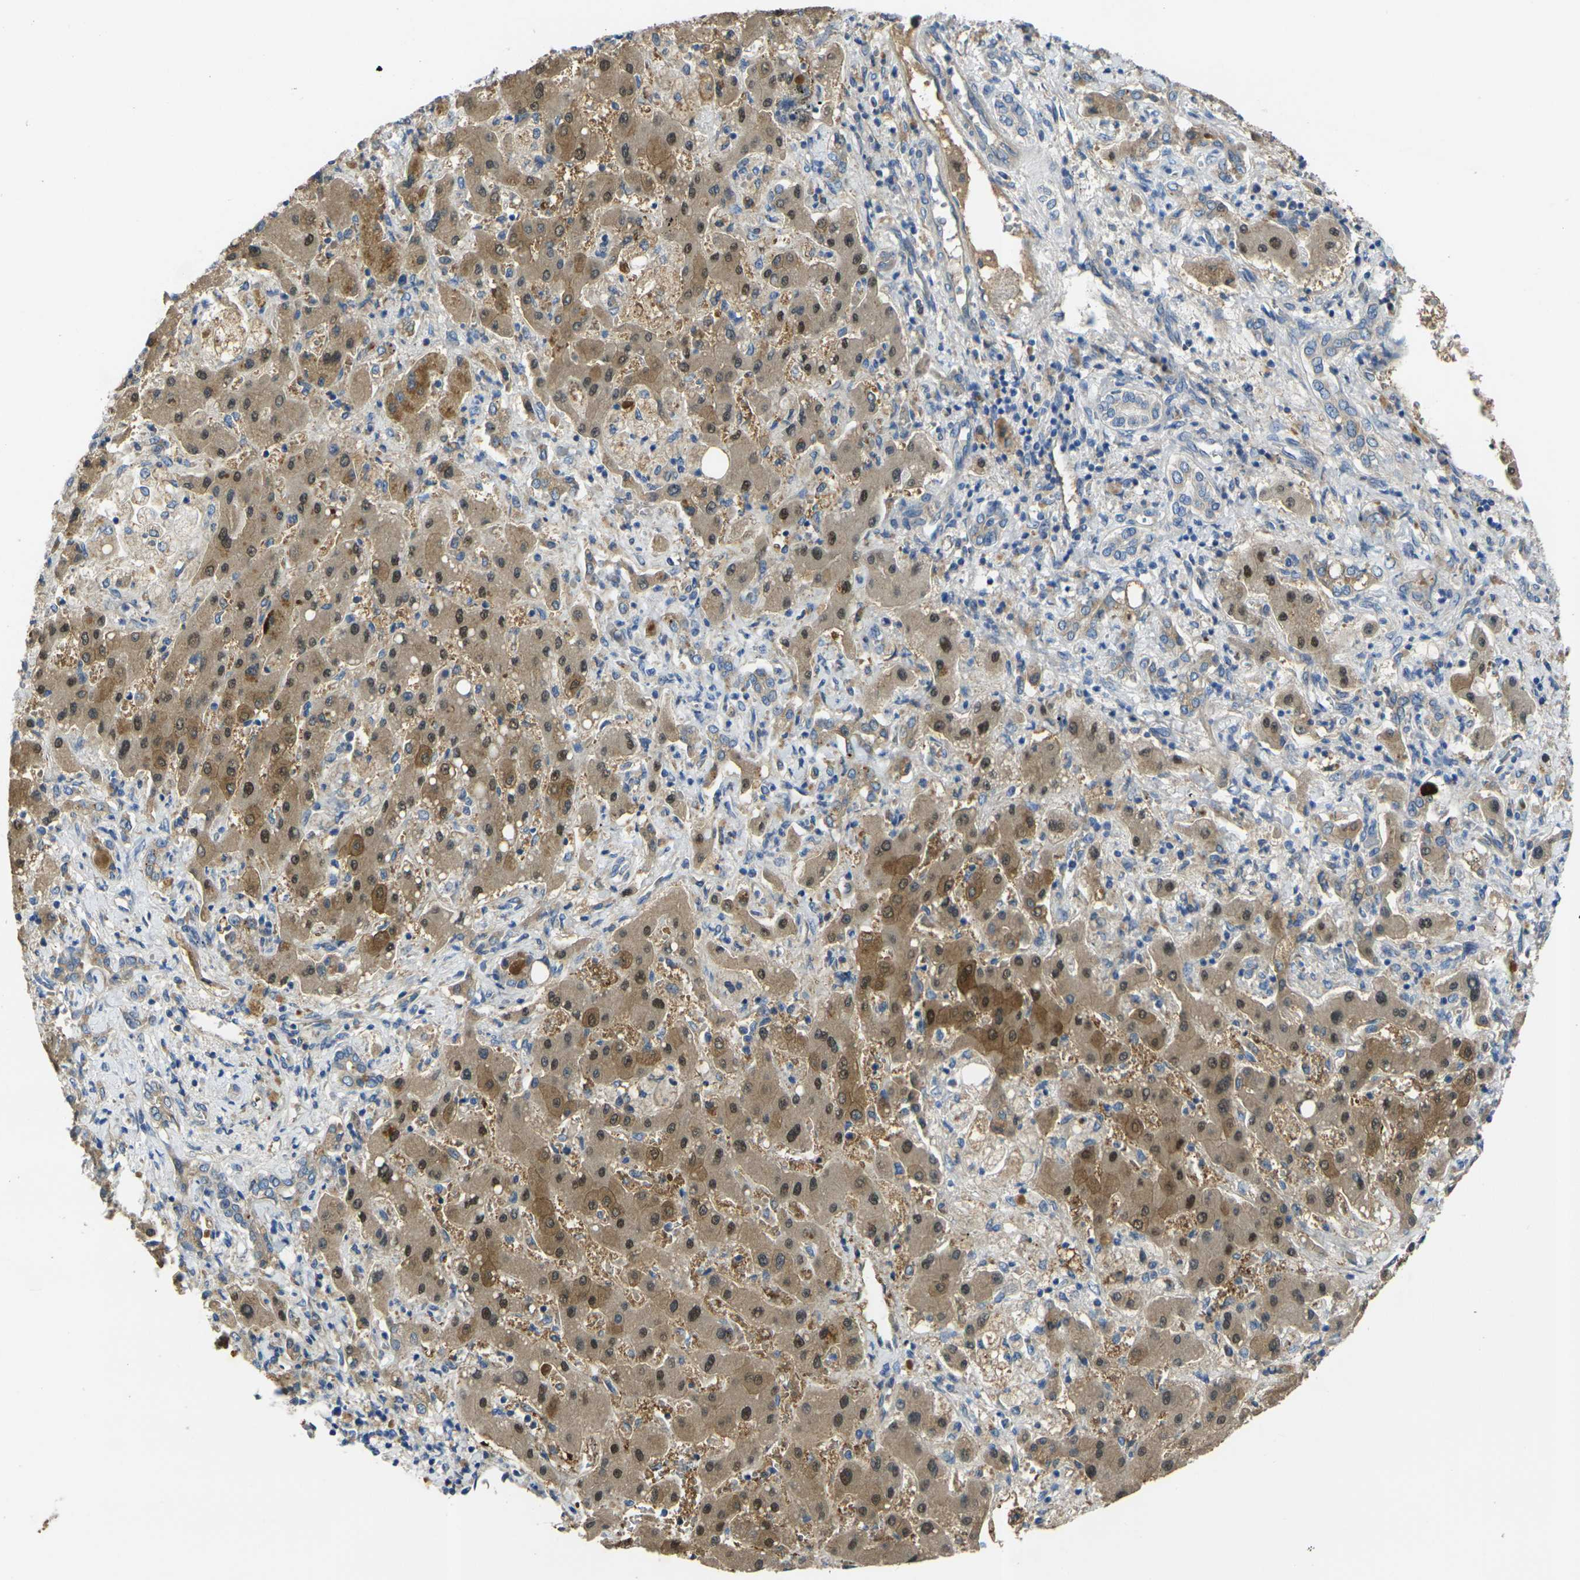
{"staining": {"intensity": "moderate", "quantity": ">75%", "location": "cytoplasmic/membranous,nuclear"}, "tissue": "liver cancer", "cell_type": "Tumor cells", "image_type": "cancer", "snomed": [{"axis": "morphology", "description": "Cholangiocarcinoma"}, {"axis": "topography", "description": "Liver"}], "caption": "A brown stain shows moderate cytoplasmic/membranous and nuclear positivity of a protein in human liver cancer tumor cells. The protein is shown in brown color, while the nuclei are stained blue.", "gene": "GNA12", "patient": {"sex": "male", "age": 50}}